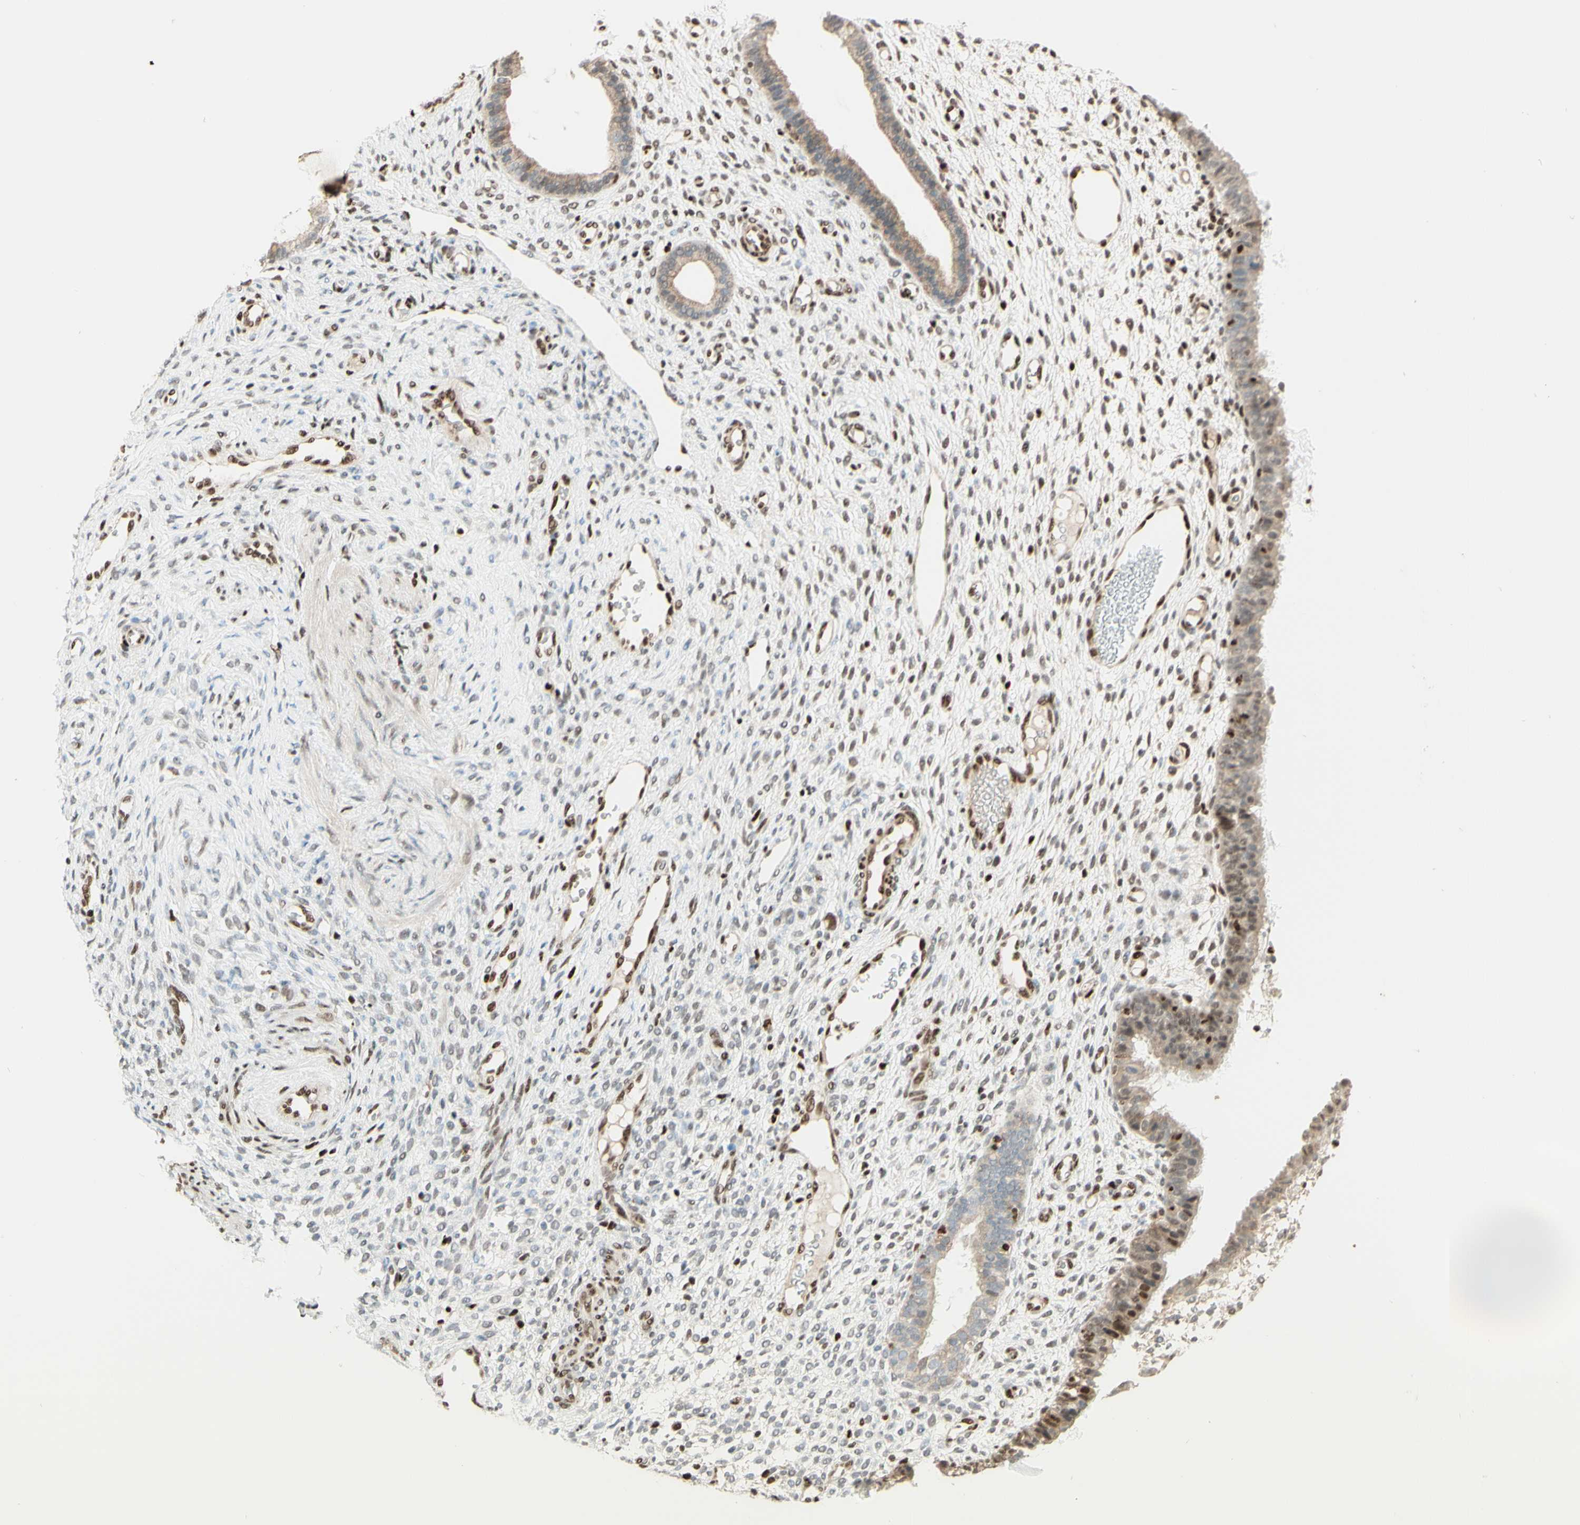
{"staining": {"intensity": "moderate", "quantity": "25%-75%", "location": "nuclear"}, "tissue": "endometrium", "cell_type": "Cells in endometrial stroma", "image_type": "normal", "snomed": [{"axis": "morphology", "description": "Normal tissue, NOS"}, {"axis": "topography", "description": "Endometrium"}], "caption": "The photomicrograph shows immunohistochemical staining of normal endometrium. There is moderate nuclear positivity is seen in about 25%-75% of cells in endometrial stroma.", "gene": "NR3C1", "patient": {"sex": "female", "age": 61}}